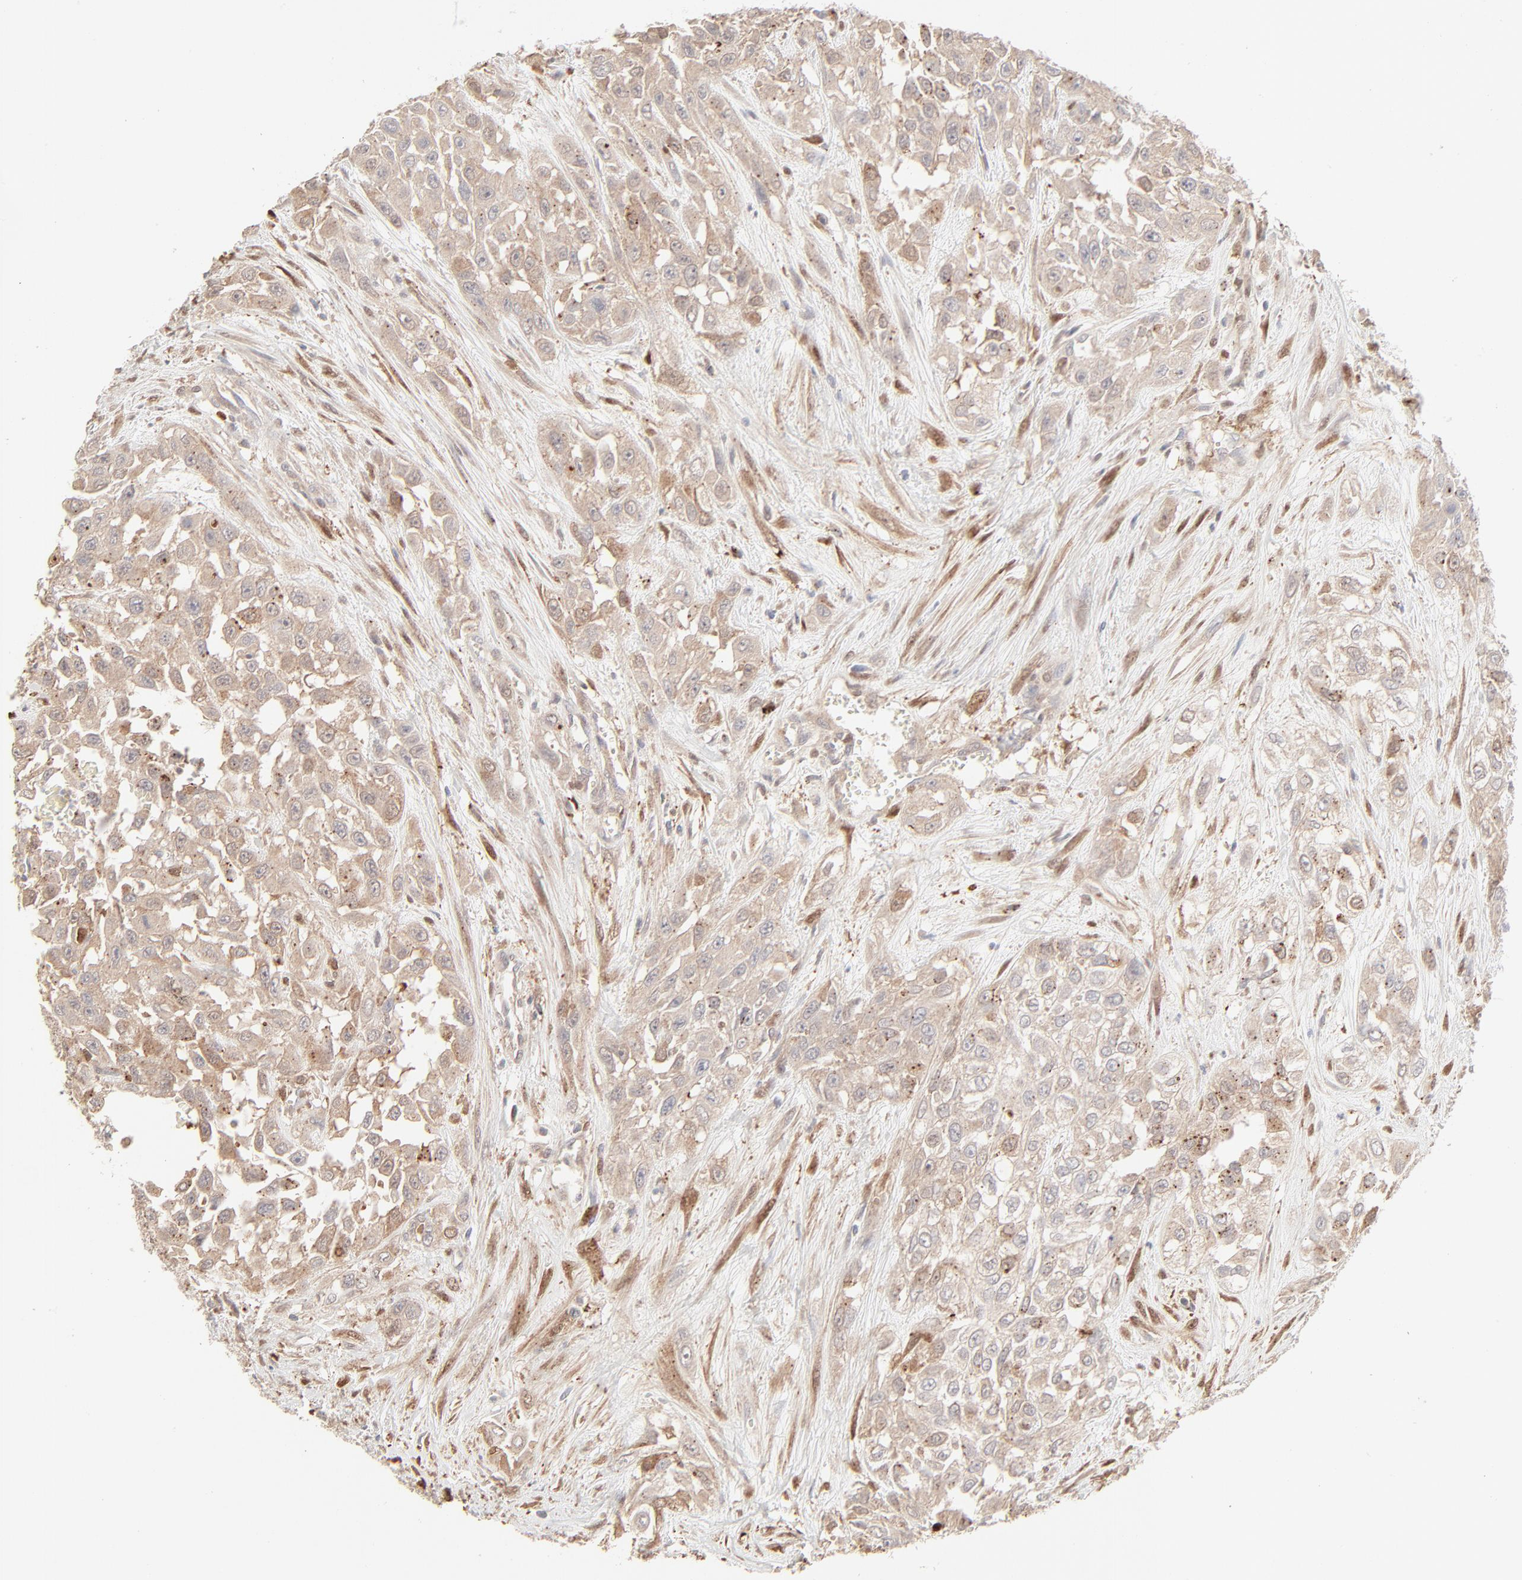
{"staining": {"intensity": "weak", "quantity": ">75%", "location": "cytoplasmic/membranous"}, "tissue": "urothelial cancer", "cell_type": "Tumor cells", "image_type": "cancer", "snomed": [{"axis": "morphology", "description": "Urothelial carcinoma, High grade"}, {"axis": "topography", "description": "Urinary bladder"}], "caption": "Immunohistochemical staining of urothelial cancer shows weak cytoplasmic/membranous protein staining in about >75% of tumor cells.", "gene": "LGALS2", "patient": {"sex": "male", "age": 57}}